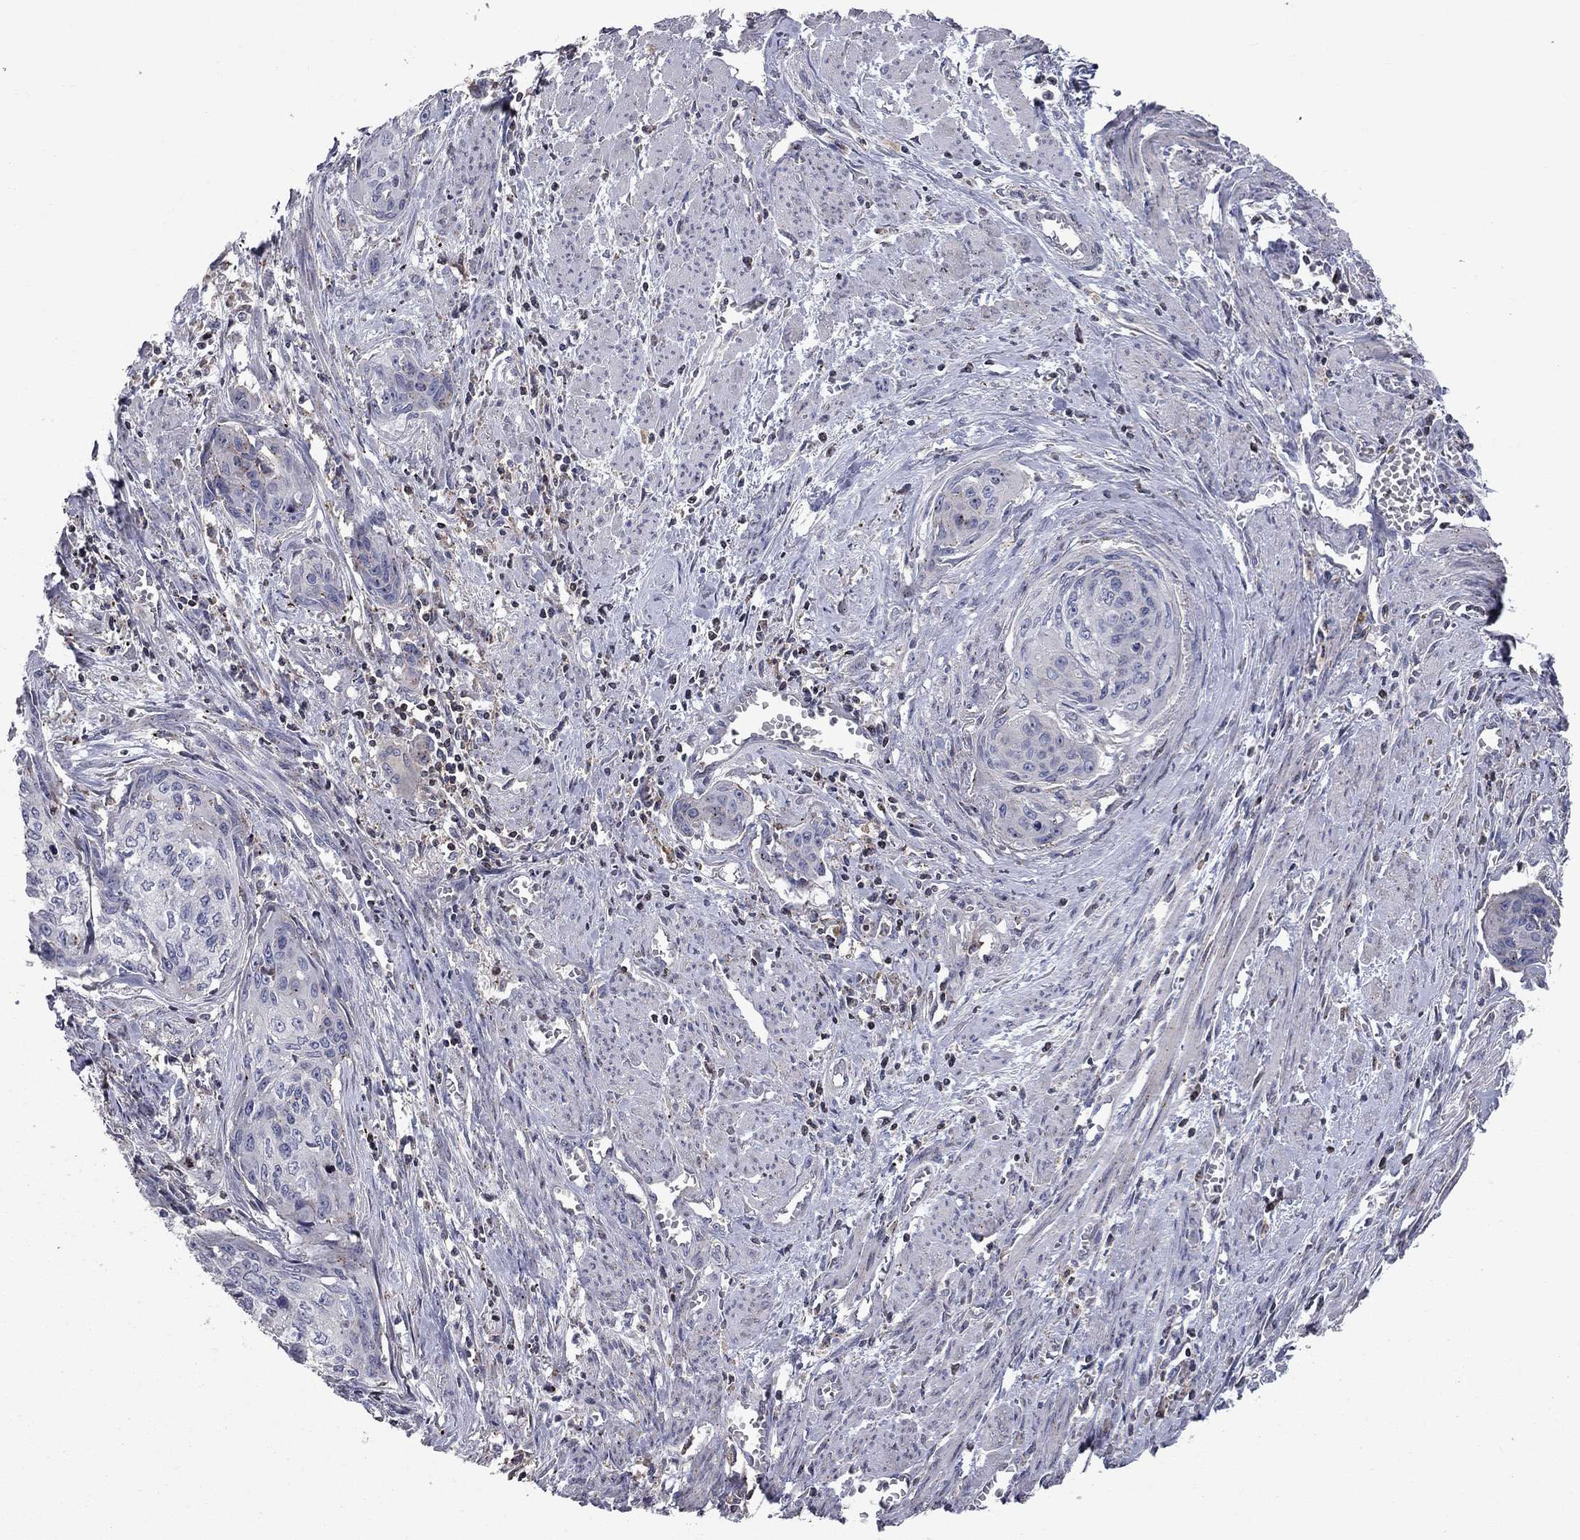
{"staining": {"intensity": "negative", "quantity": "none", "location": "none"}, "tissue": "cervical cancer", "cell_type": "Tumor cells", "image_type": "cancer", "snomed": [{"axis": "morphology", "description": "Squamous cell carcinoma, NOS"}, {"axis": "topography", "description": "Cervix"}], "caption": "Immunohistochemistry image of human squamous cell carcinoma (cervical) stained for a protein (brown), which exhibits no positivity in tumor cells. (IHC, brightfield microscopy, high magnification).", "gene": "ERN2", "patient": {"sex": "female", "age": 58}}